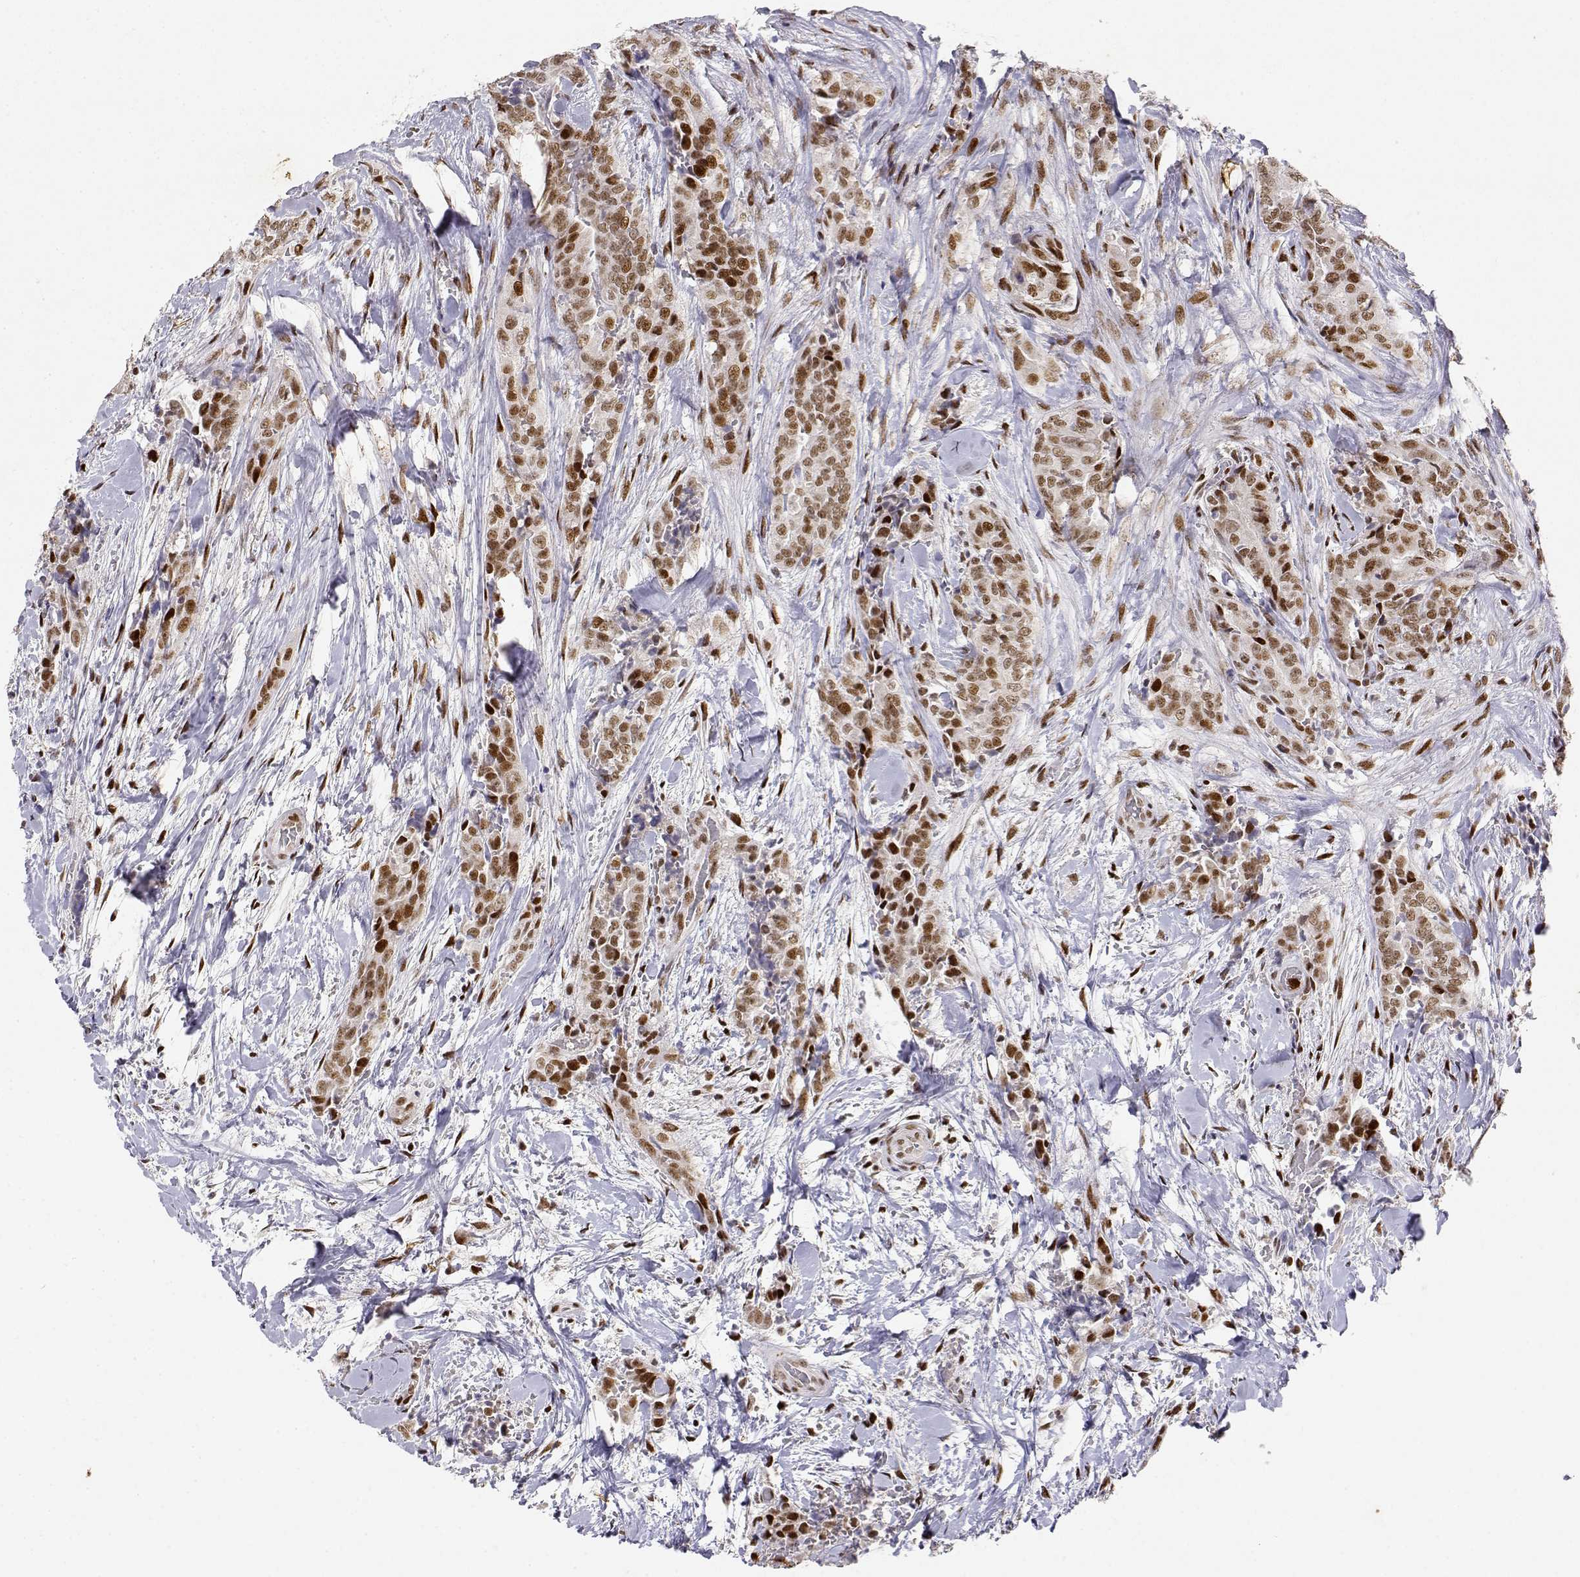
{"staining": {"intensity": "moderate", "quantity": ">75%", "location": "nuclear"}, "tissue": "thyroid cancer", "cell_type": "Tumor cells", "image_type": "cancer", "snomed": [{"axis": "morphology", "description": "Papillary adenocarcinoma, NOS"}, {"axis": "topography", "description": "Thyroid gland"}], "caption": "Papillary adenocarcinoma (thyroid) stained with immunohistochemistry (IHC) reveals moderate nuclear positivity in approximately >75% of tumor cells.", "gene": "RSF1", "patient": {"sex": "male", "age": 61}}